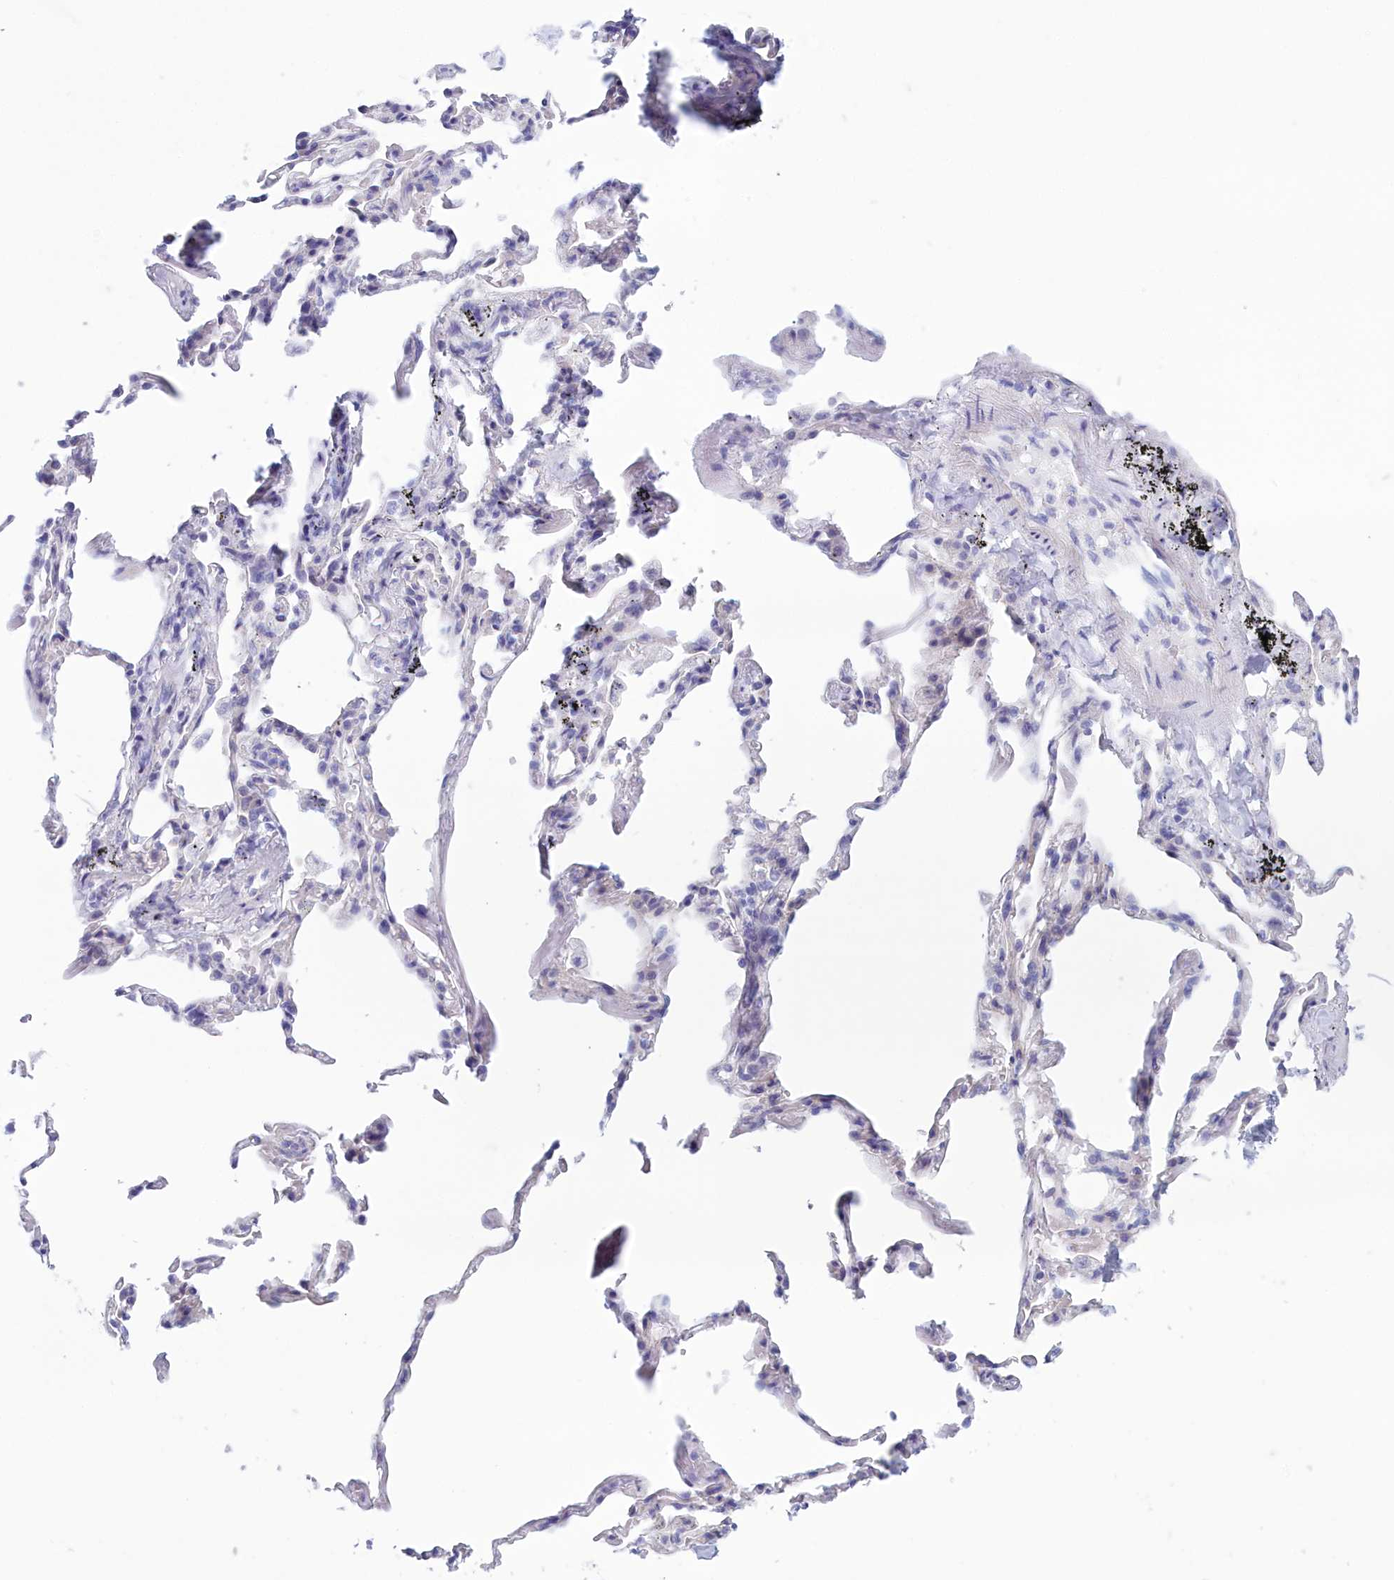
{"staining": {"intensity": "negative", "quantity": "none", "location": "none"}, "tissue": "adipose tissue", "cell_type": "Adipocytes", "image_type": "normal", "snomed": [{"axis": "morphology", "description": "Normal tissue, NOS"}, {"axis": "topography", "description": "Lymph node"}, {"axis": "topography", "description": "Bronchus"}], "caption": "High power microscopy photomicrograph of an immunohistochemistry (IHC) micrograph of benign adipose tissue, revealing no significant positivity in adipocytes.", "gene": "TMEM97", "patient": {"sex": "male", "age": 63}}